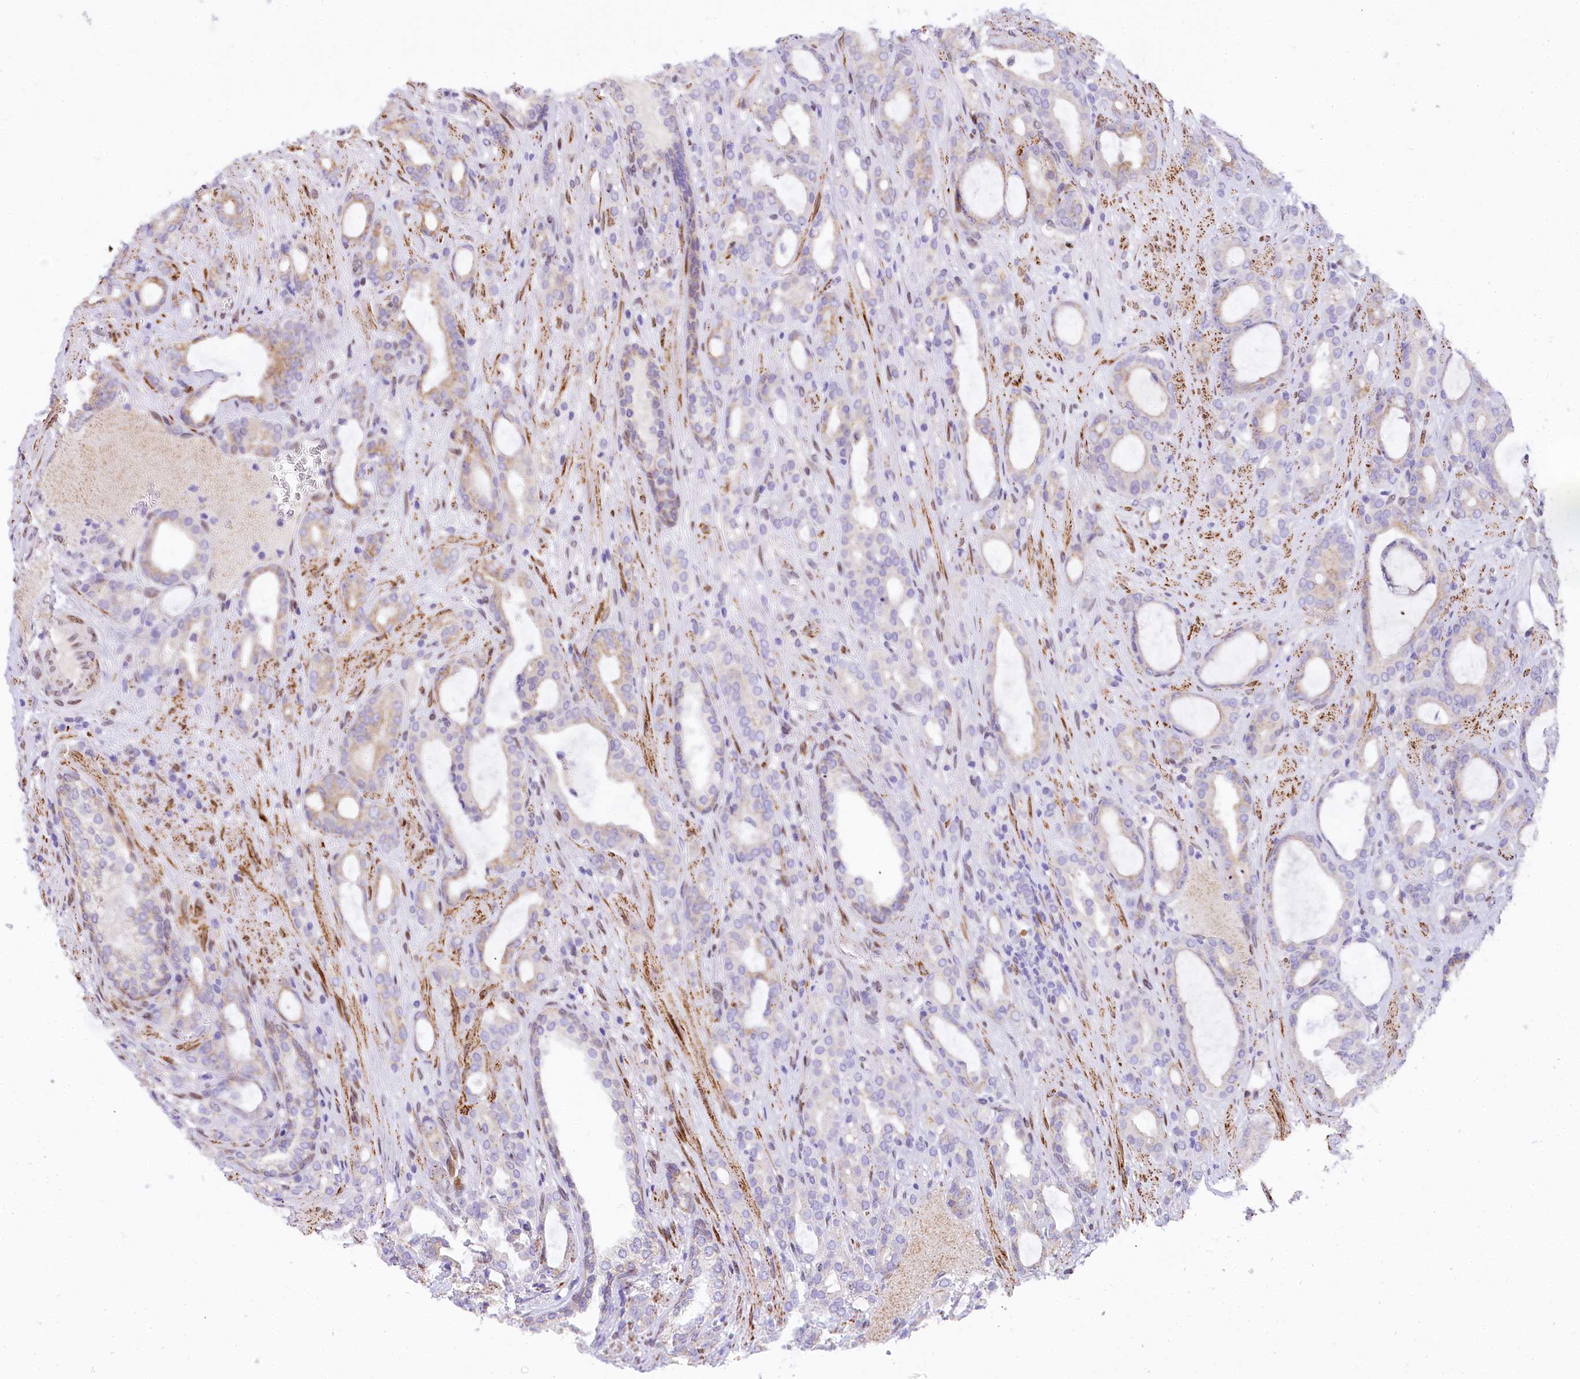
{"staining": {"intensity": "weak", "quantity": "<25%", "location": "cytoplasmic/membranous"}, "tissue": "prostate cancer", "cell_type": "Tumor cells", "image_type": "cancer", "snomed": [{"axis": "morphology", "description": "Adenocarcinoma, High grade"}, {"axis": "topography", "description": "Prostate"}], "caption": "IHC photomicrograph of neoplastic tissue: prostate high-grade adenocarcinoma stained with DAB shows no significant protein expression in tumor cells. (Immunohistochemistry, brightfield microscopy, high magnification).", "gene": "PPIP5K2", "patient": {"sex": "male", "age": 72}}